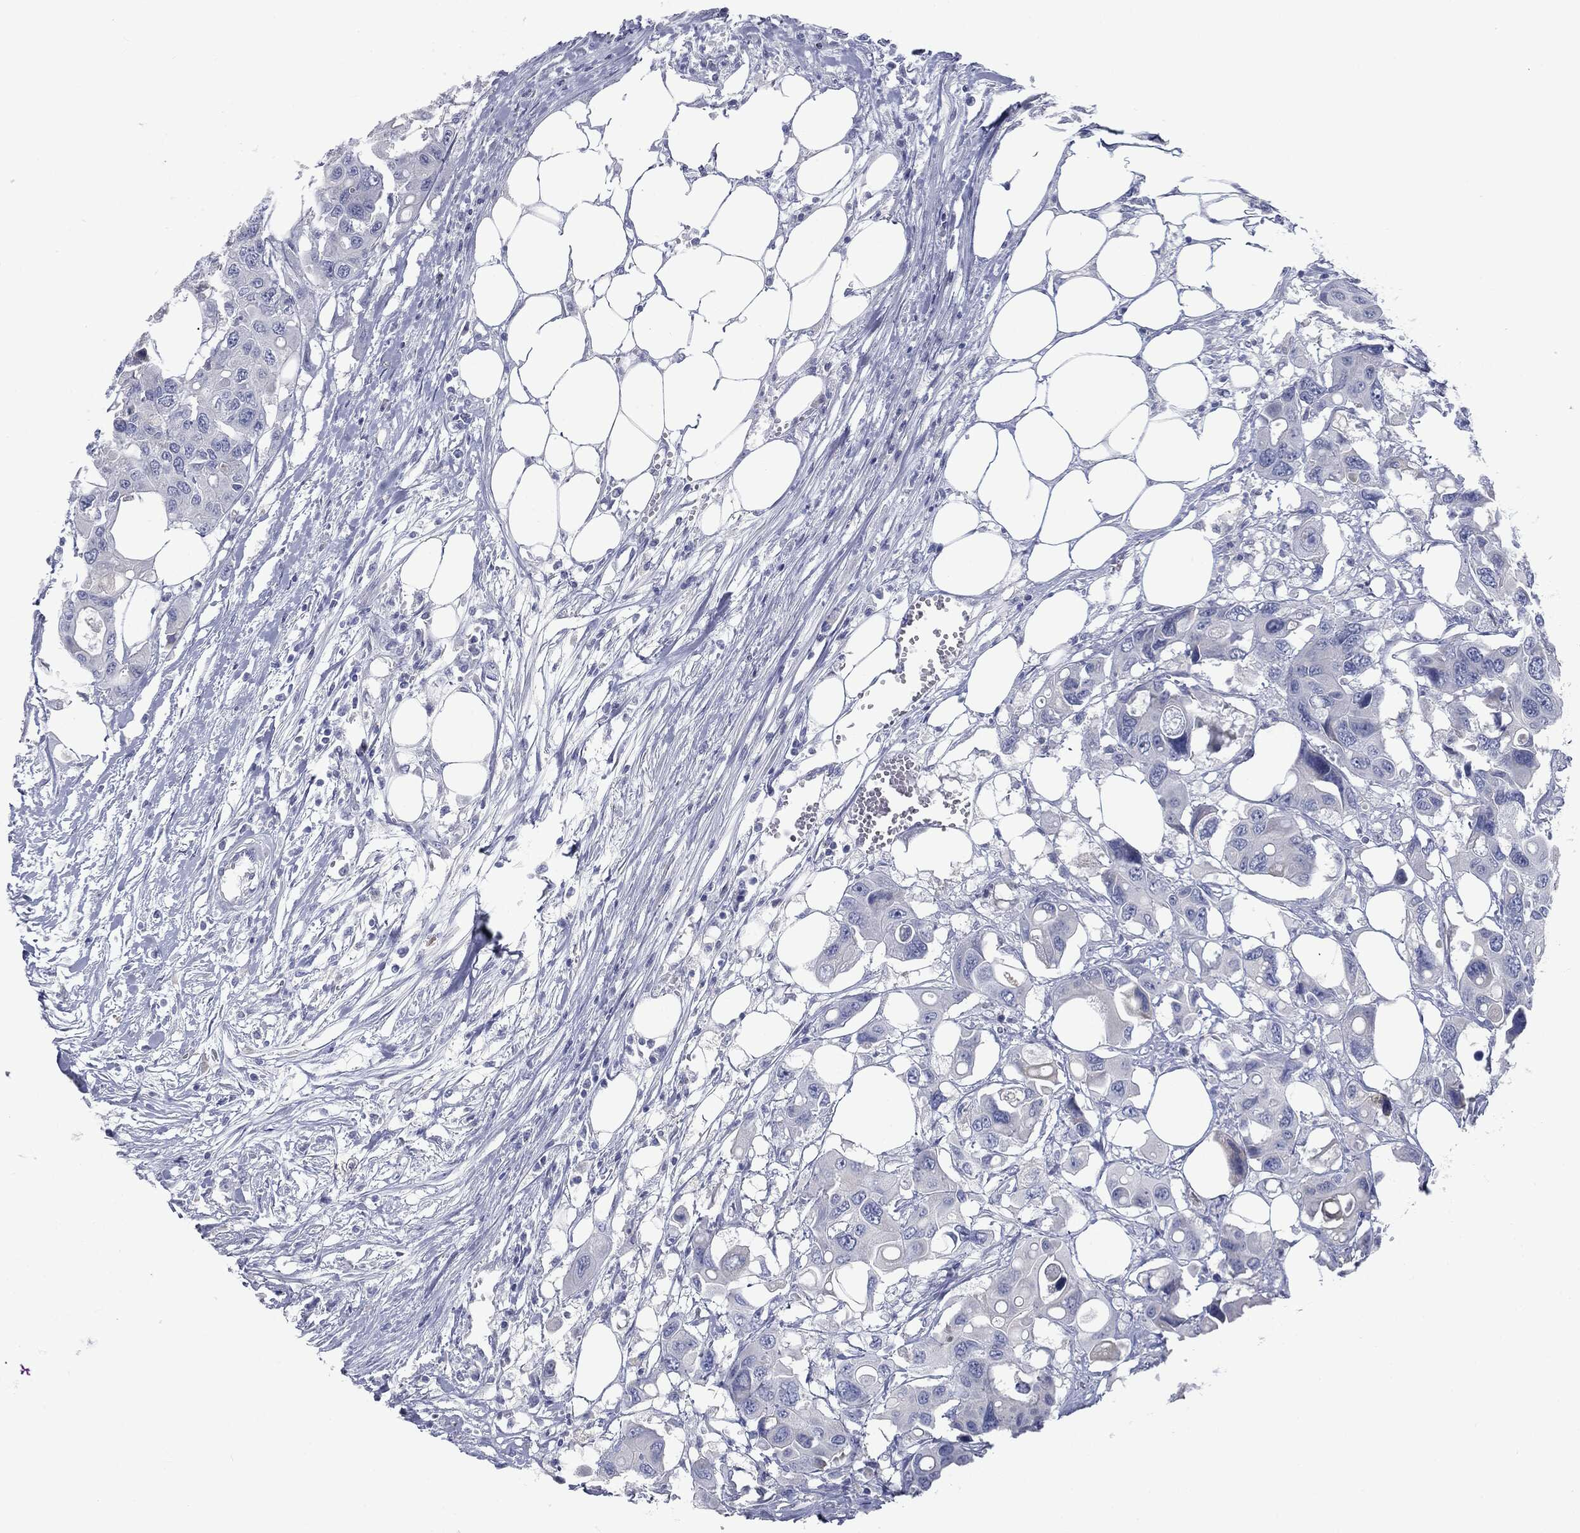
{"staining": {"intensity": "negative", "quantity": "none", "location": "none"}, "tissue": "colorectal cancer", "cell_type": "Tumor cells", "image_type": "cancer", "snomed": [{"axis": "morphology", "description": "Adenocarcinoma, NOS"}, {"axis": "topography", "description": "Colon"}], "caption": "This is an immunohistochemistry photomicrograph of colorectal cancer. There is no positivity in tumor cells.", "gene": "CAV3", "patient": {"sex": "male", "age": 77}}